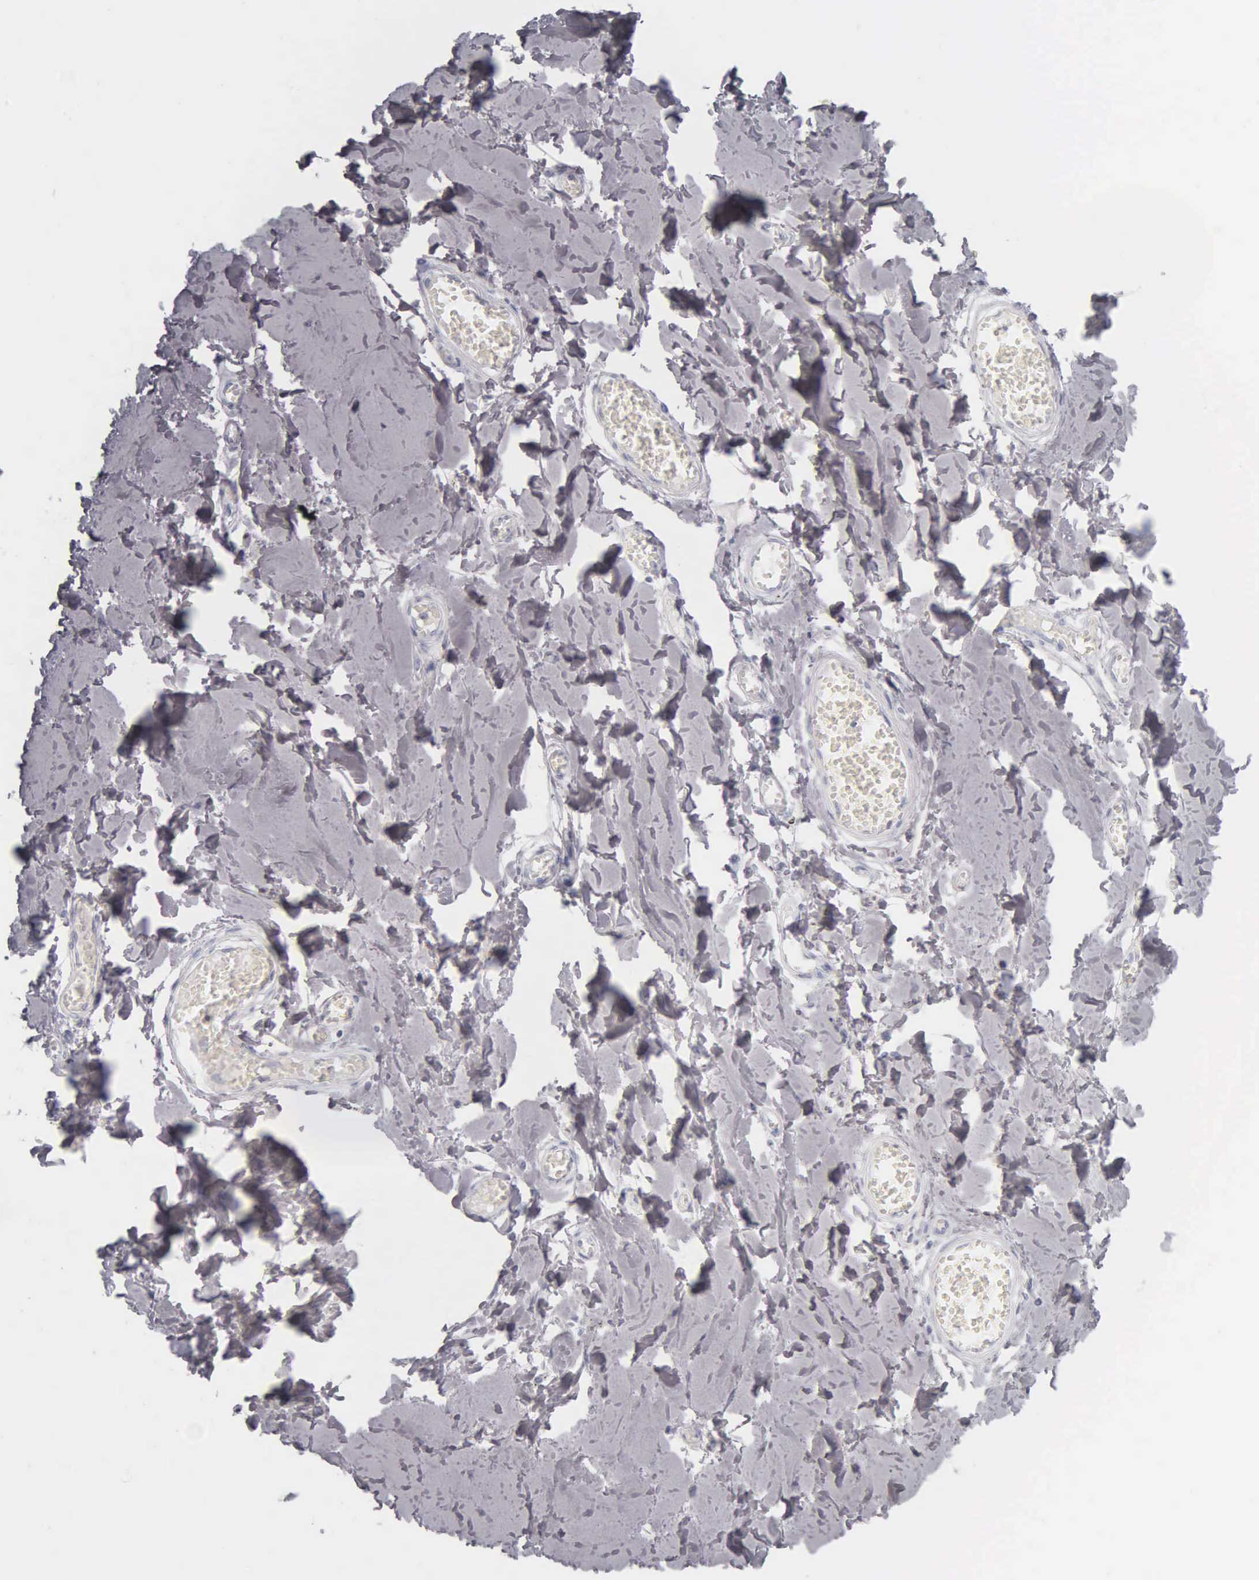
{"staining": {"intensity": "negative", "quantity": "none", "location": "none"}, "tissue": "adipose tissue", "cell_type": "Adipocytes", "image_type": "normal", "snomed": [{"axis": "morphology", "description": "Normal tissue, NOS"}, {"axis": "morphology", "description": "Sarcoma, NOS"}, {"axis": "topography", "description": "Skin"}, {"axis": "topography", "description": "Soft tissue"}], "caption": "DAB immunohistochemical staining of normal adipose tissue exhibits no significant staining in adipocytes.", "gene": "KRT20", "patient": {"sex": "female", "age": 51}}